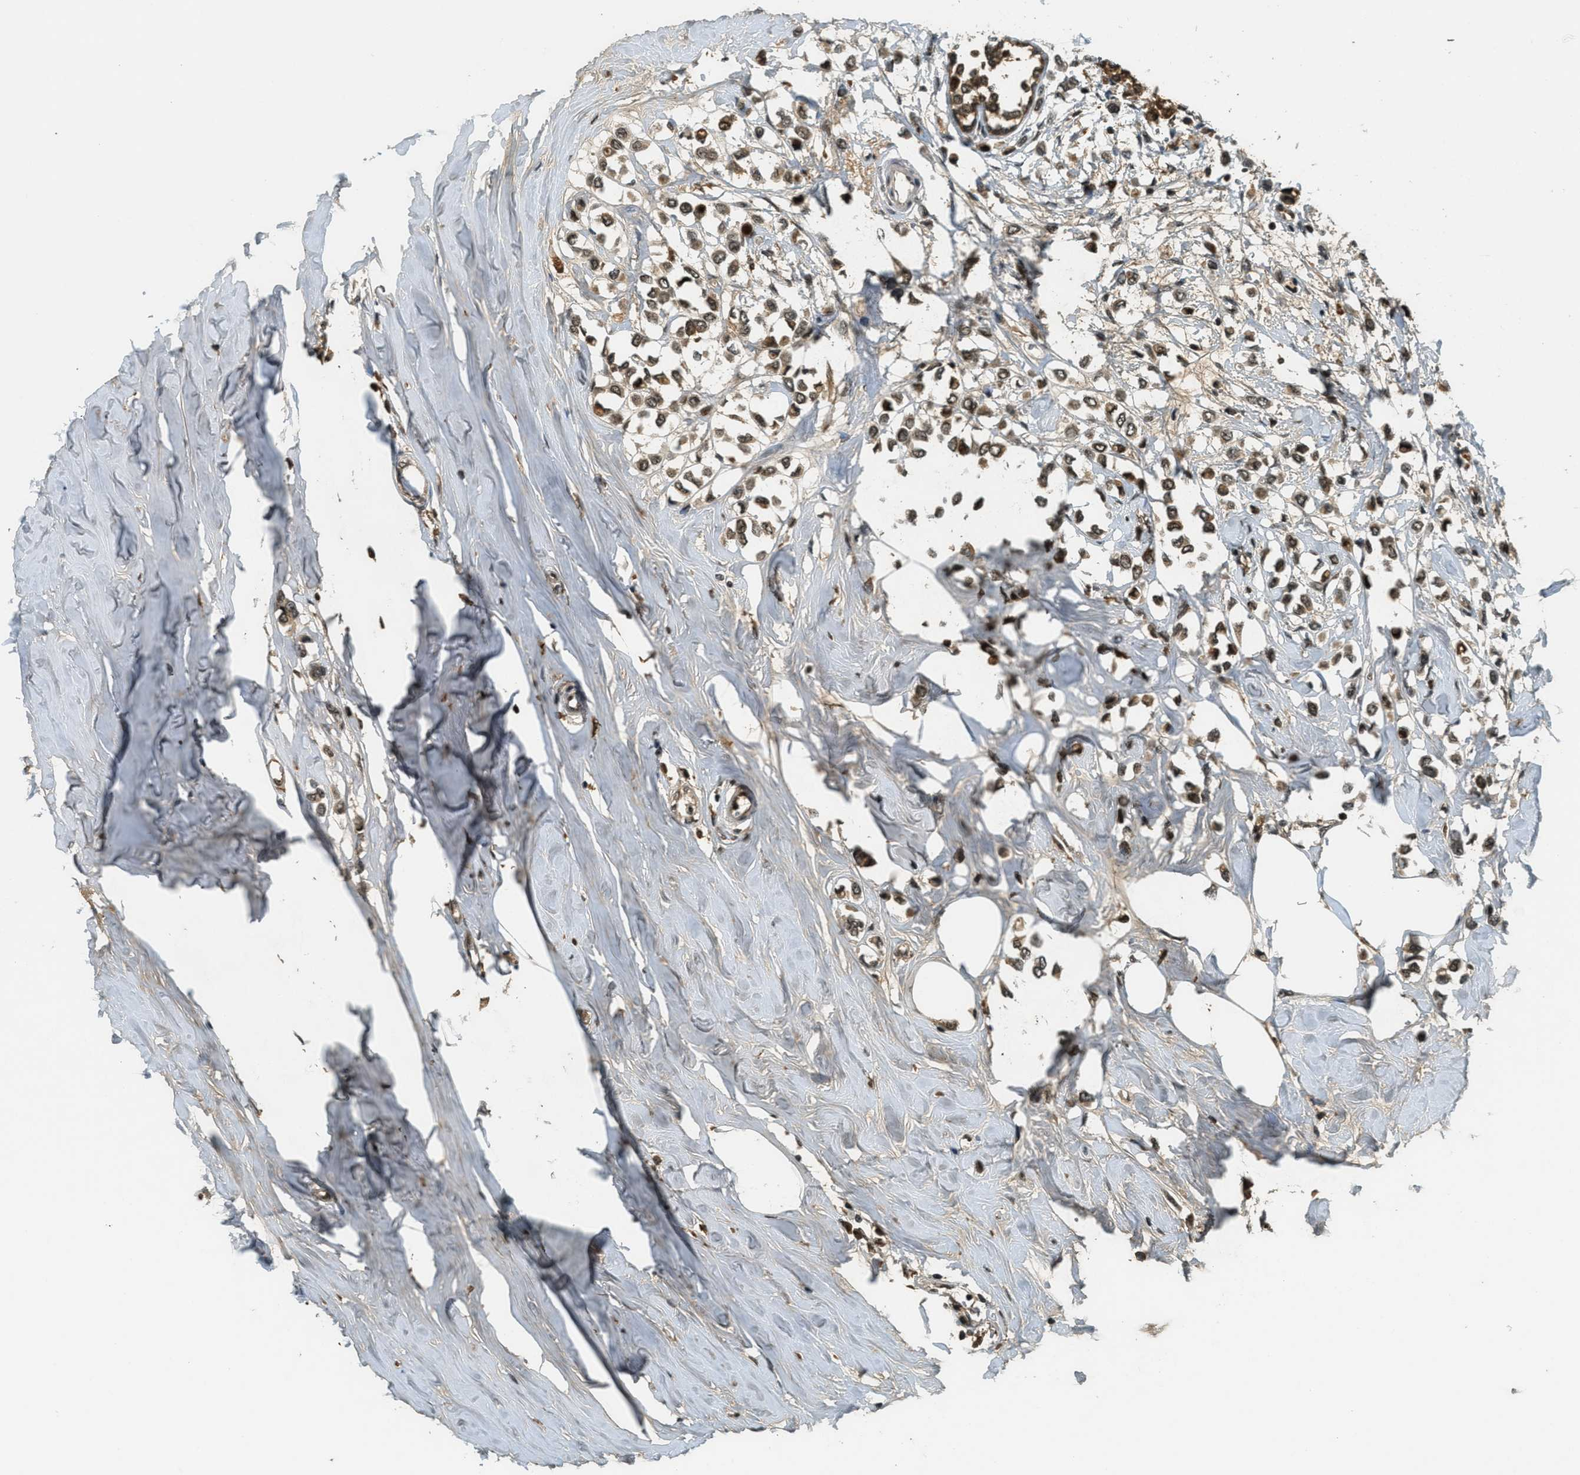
{"staining": {"intensity": "strong", "quantity": ">75%", "location": "nuclear"}, "tissue": "breast cancer", "cell_type": "Tumor cells", "image_type": "cancer", "snomed": [{"axis": "morphology", "description": "Lobular carcinoma"}, {"axis": "topography", "description": "Breast"}], "caption": "Strong nuclear protein positivity is identified in approximately >75% of tumor cells in breast cancer (lobular carcinoma). (DAB IHC, brown staining for protein, blue staining for nuclei).", "gene": "ZNF148", "patient": {"sex": "female", "age": 51}}